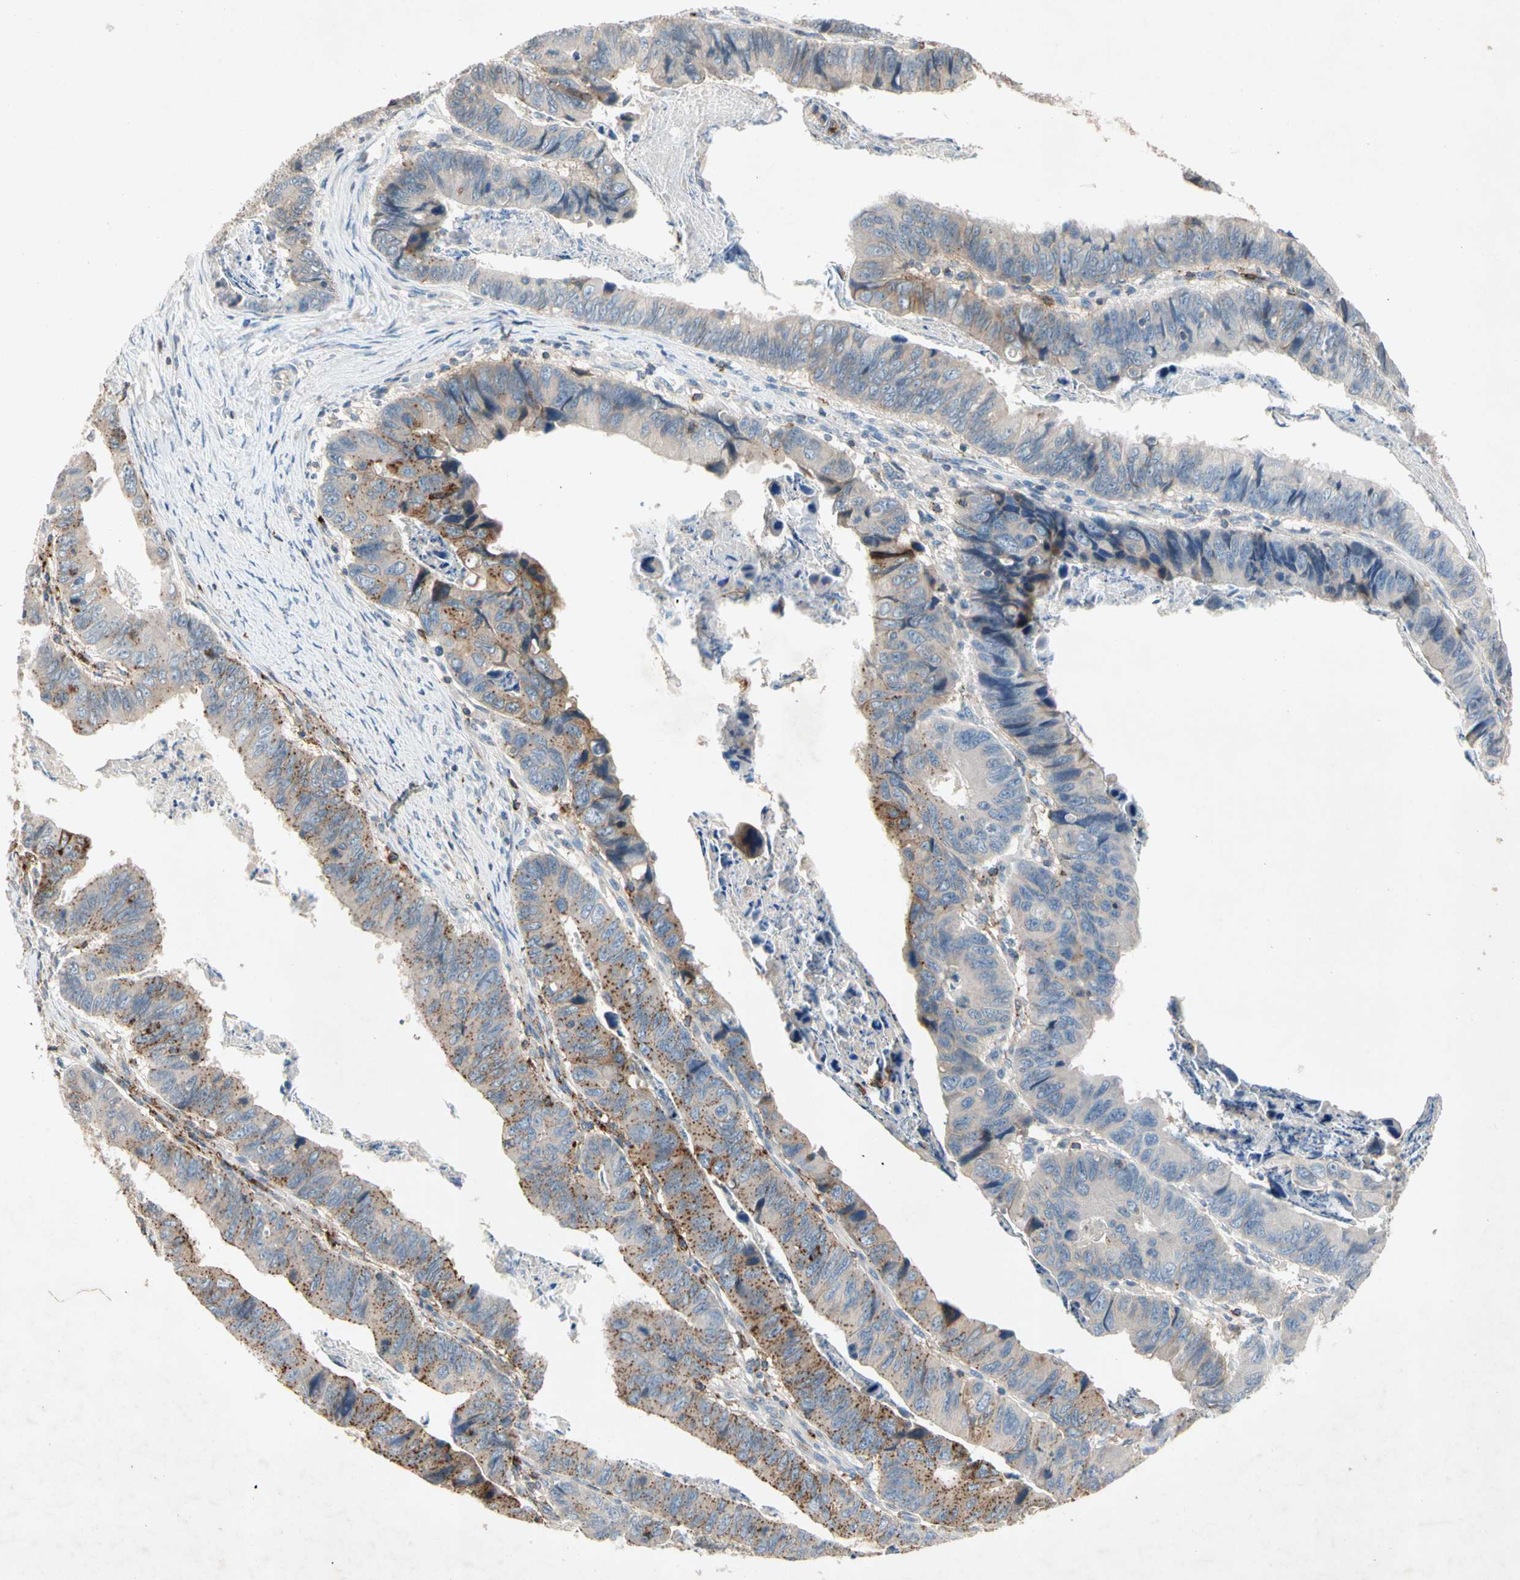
{"staining": {"intensity": "moderate", "quantity": "25%-75%", "location": "cytoplasmic/membranous"}, "tissue": "stomach cancer", "cell_type": "Tumor cells", "image_type": "cancer", "snomed": [{"axis": "morphology", "description": "Adenocarcinoma, NOS"}, {"axis": "topography", "description": "Stomach, lower"}], "caption": "DAB (3,3'-diaminobenzidine) immunohistochemical staining of stomach cancer (adenocarcinoma) displays moderate cytoplasmic/membranous protein staining in approximately 25%-75% of tumor cells. The staining was performed using DAB to visualize the protein expression in brown, while the nuclei were stained in blue with hematoxylin (Magnification: 20x).", "gene": "NDFIP2", "patient": {"sex": "male", "age": 77}}